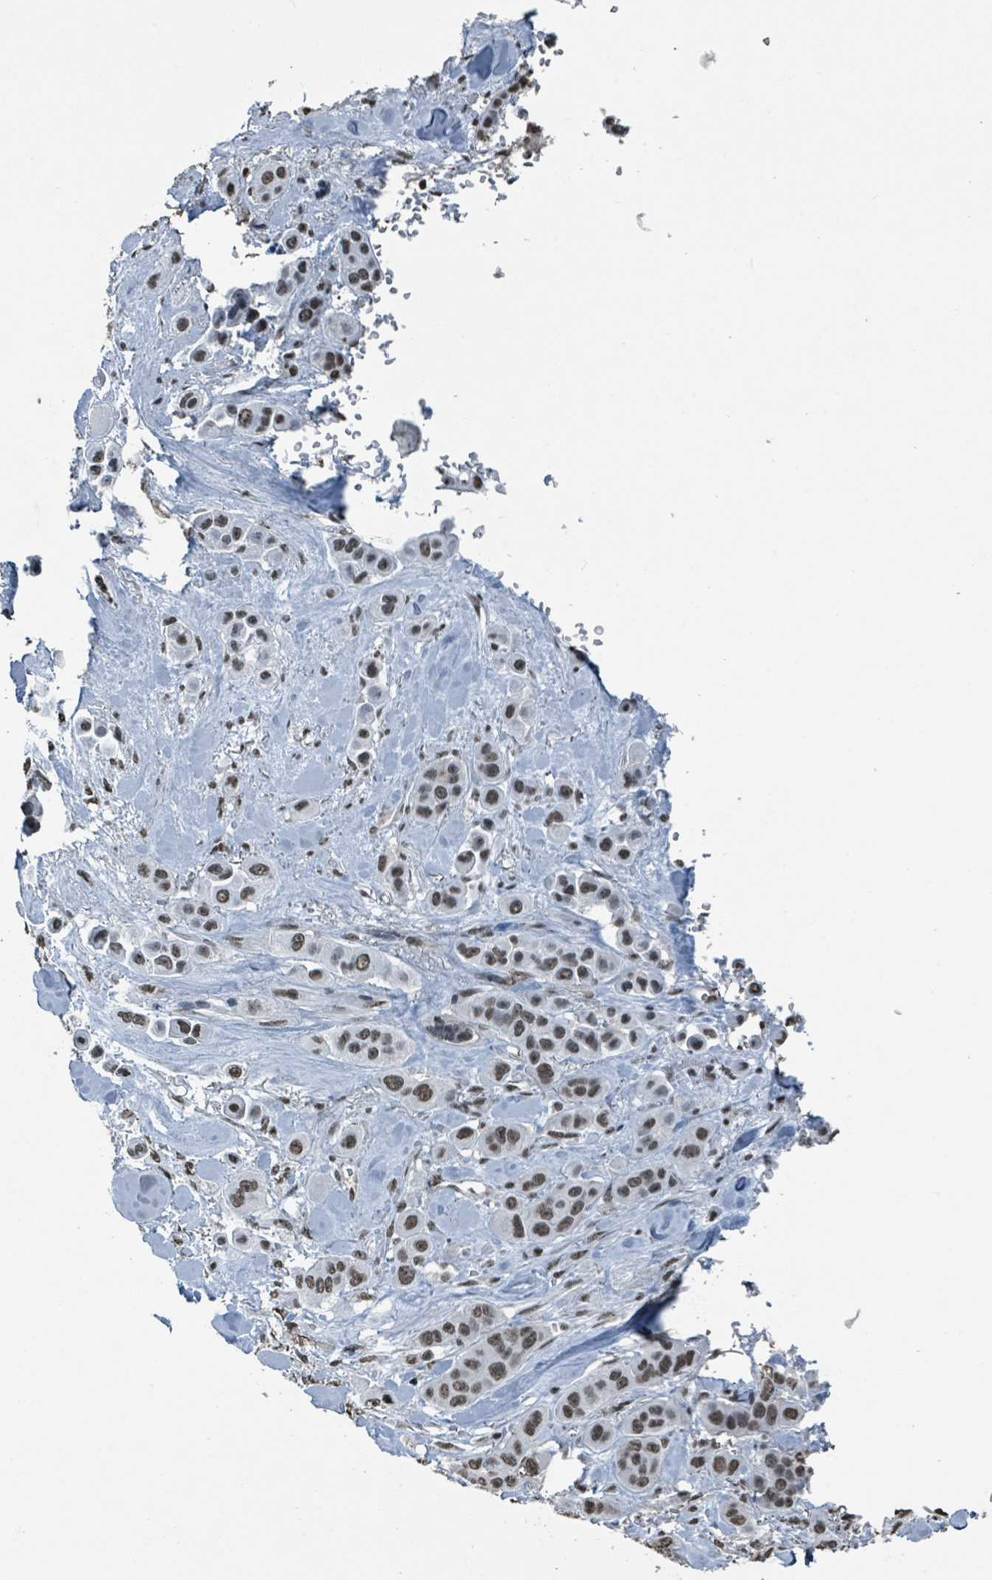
{"staining": {"intensity": "moderate", "quantity": "25%-75%", "location": "nuclear"}, "tissue": "skin cancer", "cell_type": "Tumor cells", "image_type": "cancer", "snomed": [{"axis": "morphology", "description": "Squamous cell carcinoma, NOS"}, {"axis": "topography", "description": "Skin"}], "caption": "Immunohistochemical staining of human skin cancer (squamous cell carcinoma) shows medium levels of moderate nuclear staining in approximately 25%-75% of tumor cells.", "gene": "PHIP", "patient": {"sex": "male", "age": 67}}